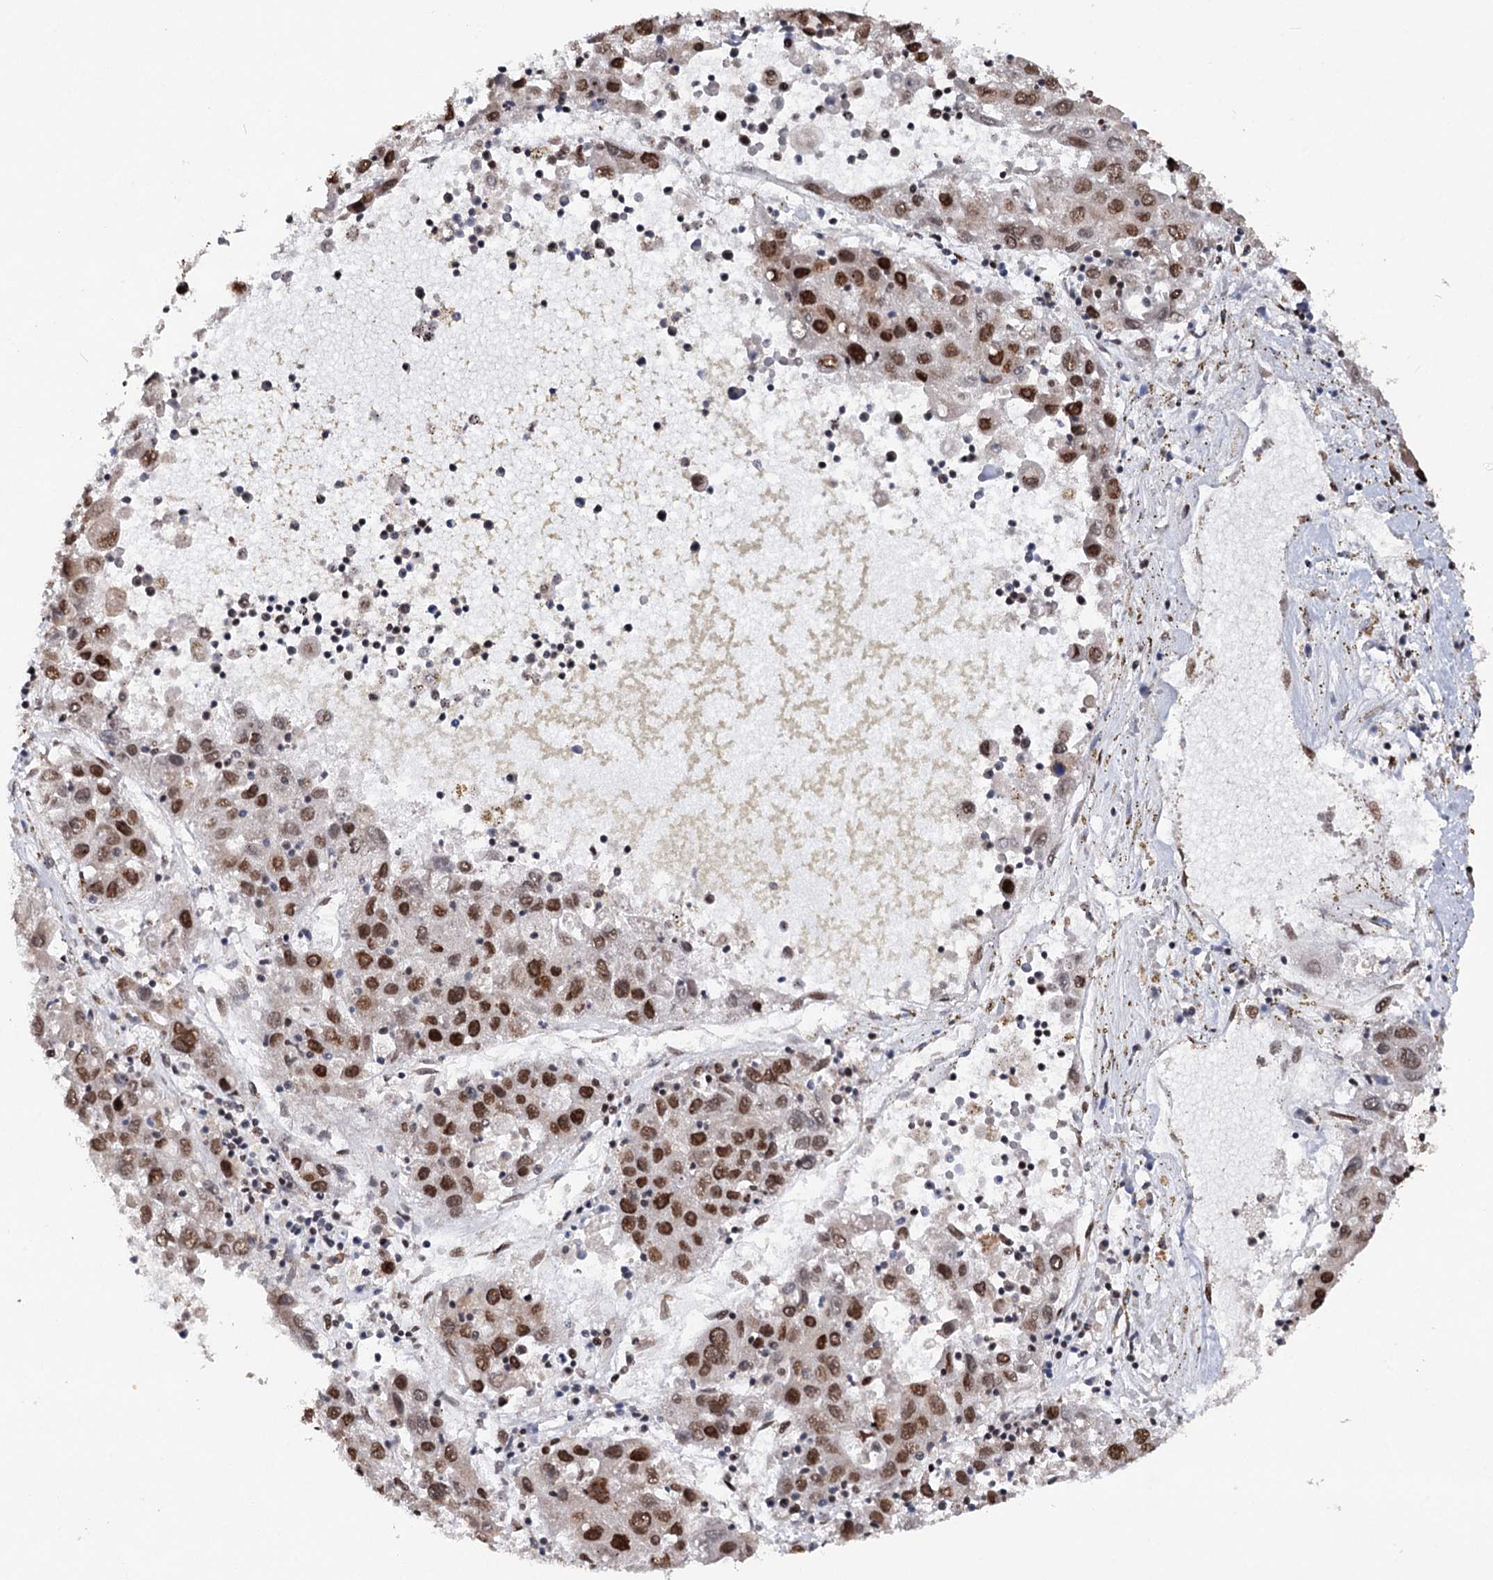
{"staining": {"intensity": "strong", "quantity": "25%-75%", "location": "nuclear"}, "tissue": "liver cancer", "cell_type": "Tumor cells", "image_type": "cancer", "snomed": [{"axis": "morphology", "description": "Carcinoma, Hepatocellular, NOS"}, {"axis": "topography", "description": "Liver"}], "caption": "IHC photomicrograph of neoplastic tissue: liver cancer (hepatocellular carcinoma) stained using immunohistochemistry (IHC) displays high levels of strong protein expression localized specifically in the nuclear of tumor cells, appearing as a nuclear brown color.", "gene": "MATR3", "patient": {"sex": "male", "age": 49}}